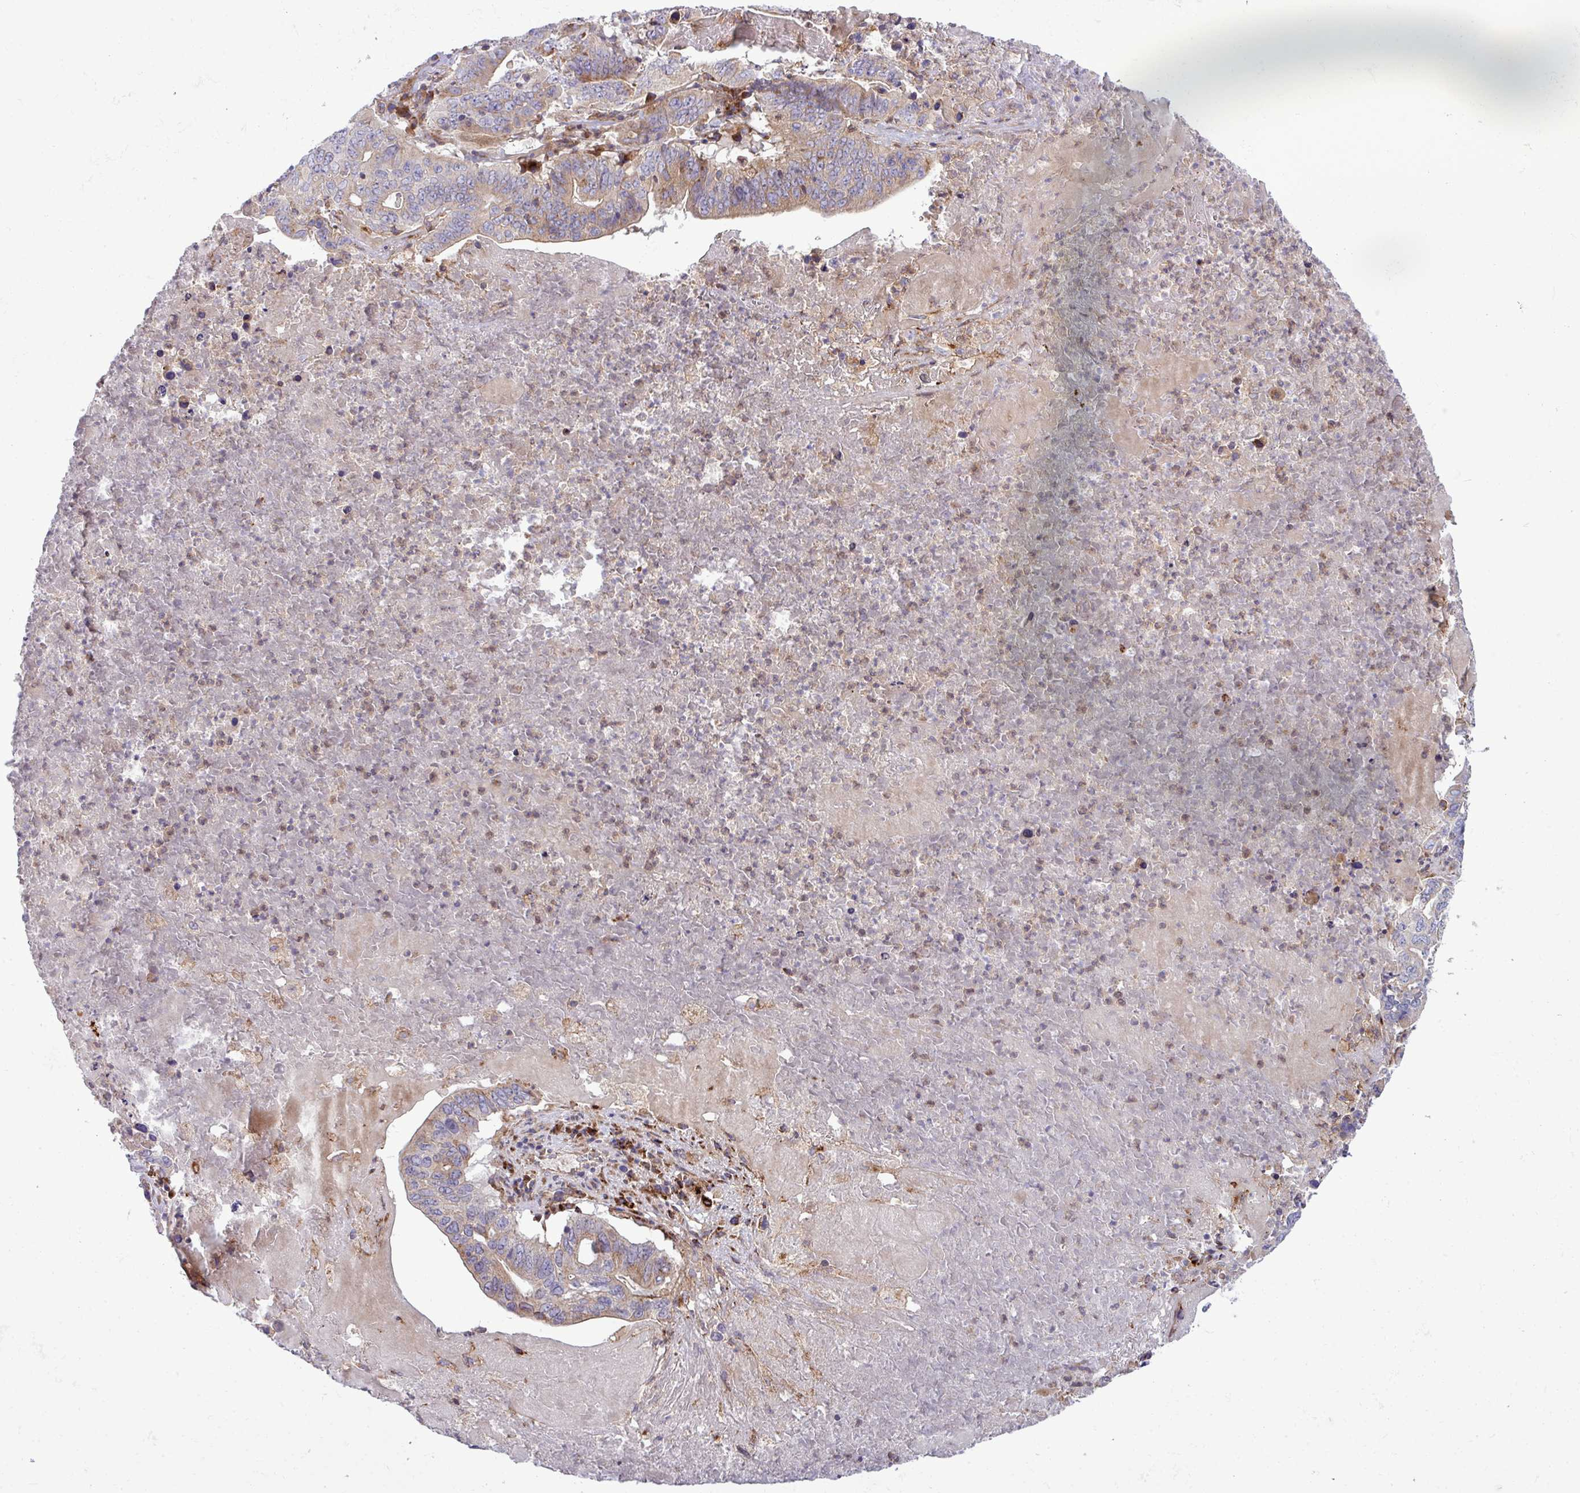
{"staining": {"intensity": "weak", "quantity": "25%-75%", "location": "cytoplasmic/membranous"}, "tissue": "lung cancer", "cell_type": "Tumor cells", "image_type": "cancer", "snomed": [{"axis": "morphology", "description": "Adenocarcinoma, NOS"}, {"axis": "topography", "description": "Lung"}], "caption": "Adenocarcinoma (lung) stained with DAB (3,3'-diaminobenzidine) IHC demonstrates low levels of weak cytoplasmic/membranous staining in approximately 25%-75% of tumor cells.", "gene": "RAB19", "patient": {"sex": "female", "age": 60}}